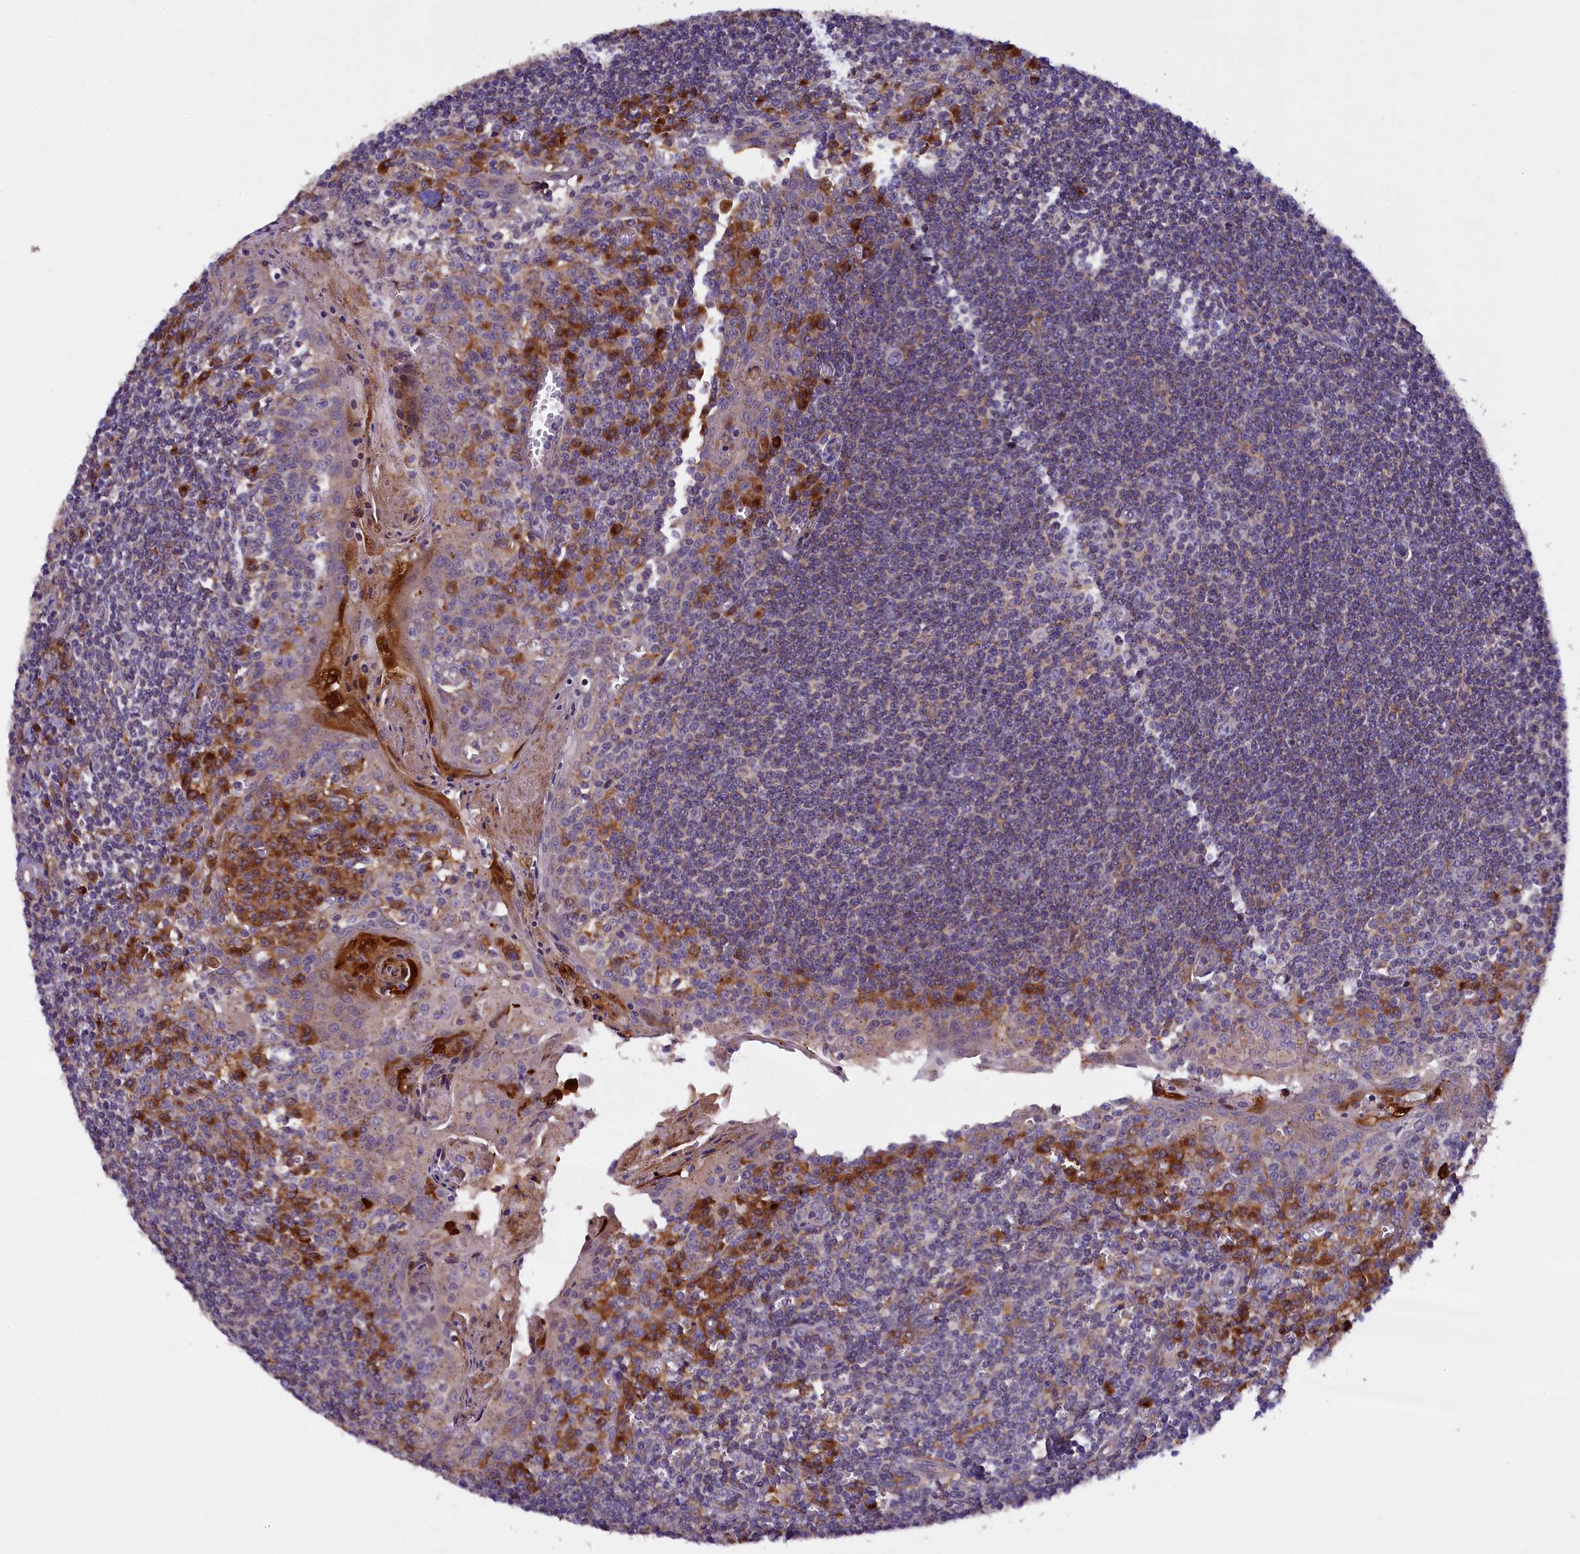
{"staining": {"intensity": "strong", "quantity": "<25%", "location": "cytoplasmic/membranous"}, "tissue": "tonsil", "cell_type": "Germinal center cells", "image_type": "normal", "snomed": [{"axis": "morphology", "description": "Normal tissue, NOS"}, {"axis": "topography", "description": "Tonsil"}], "caption": "Protein staining of normal tonsil reveals strong cytoplasmic/membranous positivity in about <25% of germinal center cells.", "gene": "NAIP", "patient": {"sex": "male", "age": 27}}